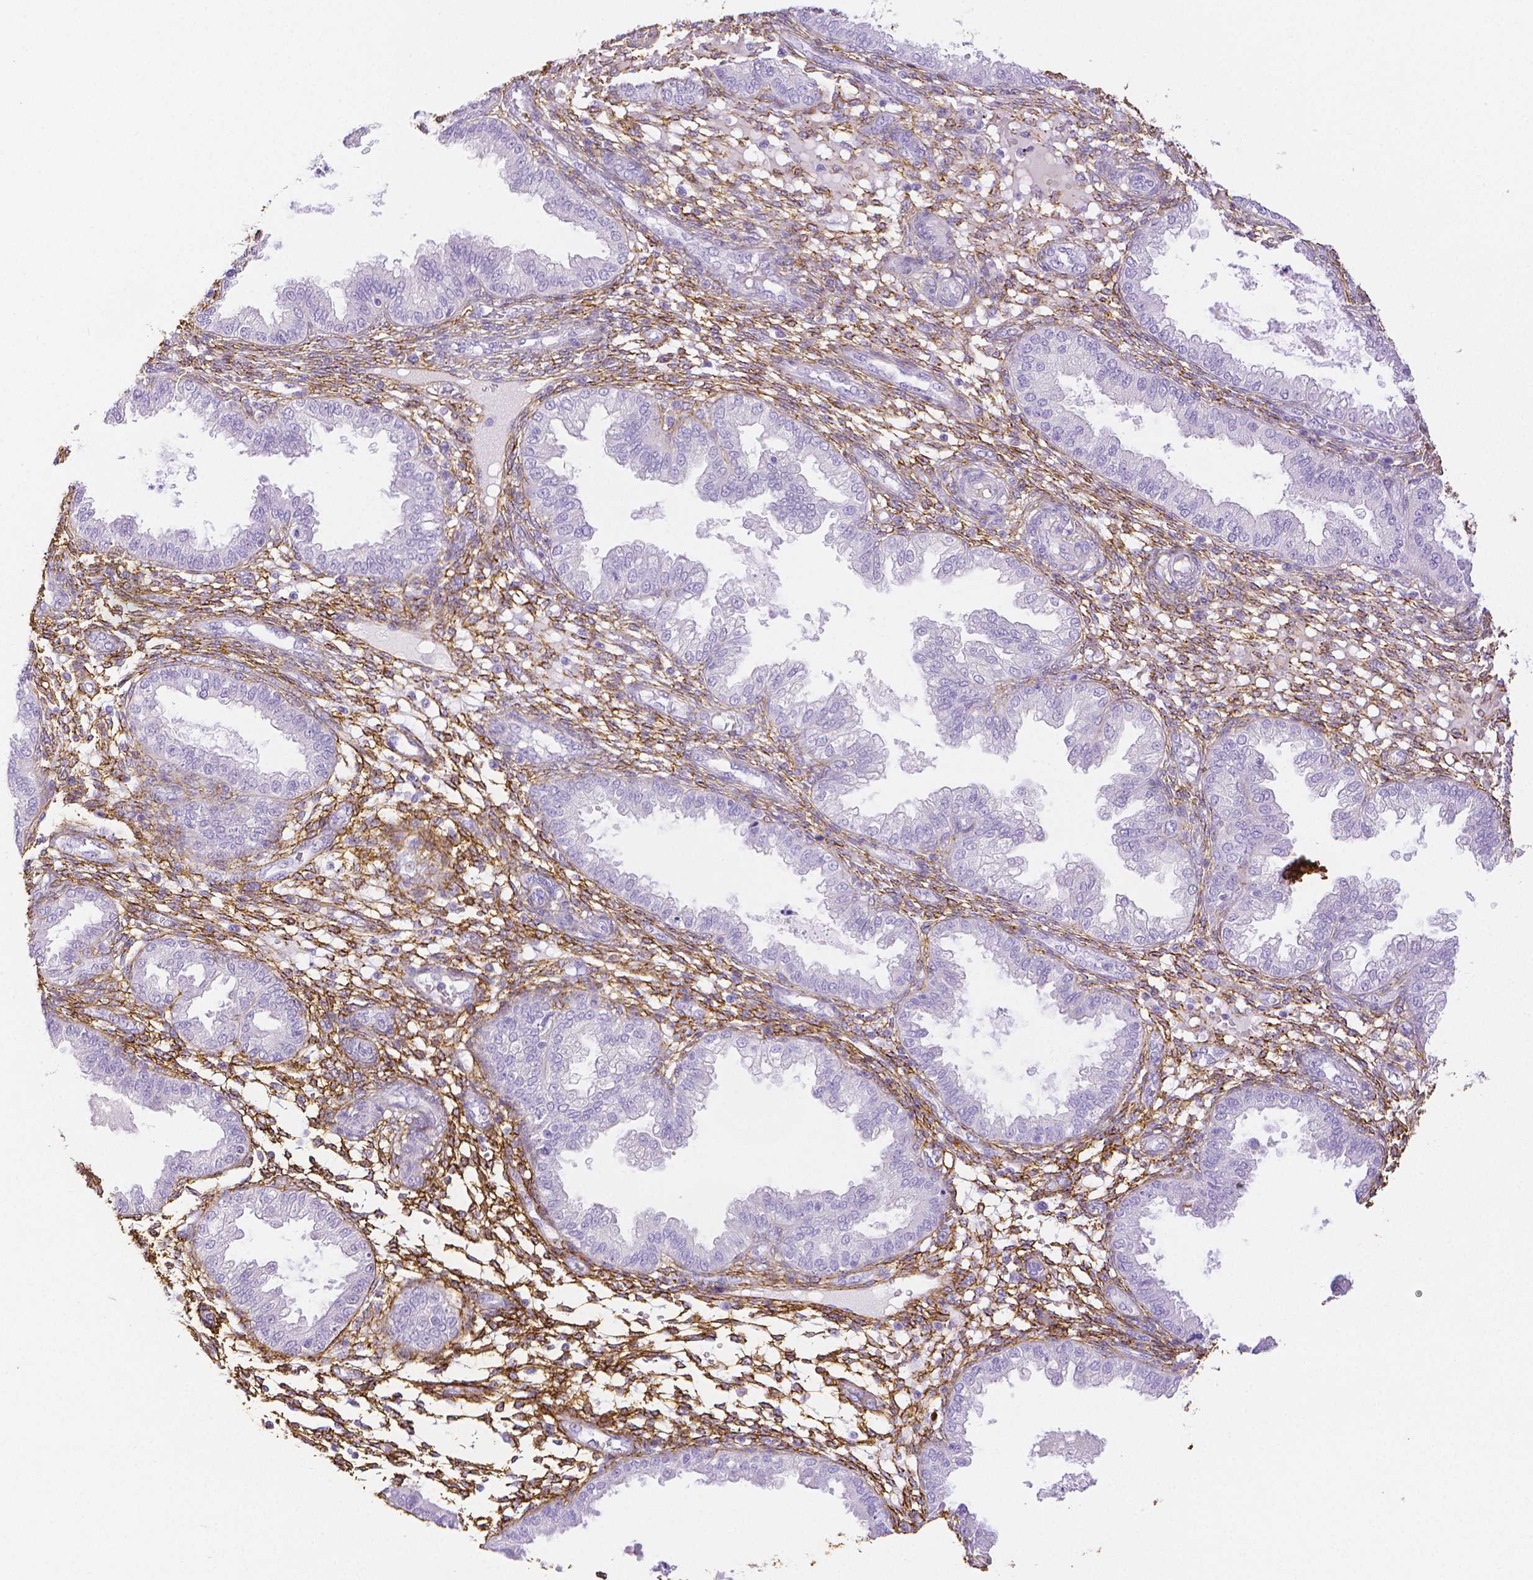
{"staining": {"intensity": "strong", "quantity": "25%-75%", "location": "cytoplasmic/membranous"}, "tissue": "endometrium", "cell_type": "Cells in endometrial stroma", "image_type": "normal", "snomed": [{"axis": "morphology", "description": "Normal tissue, NOS"}, {"axis": "topography", "description": "Endometrium"}], "caption": "The immunohistochemical stain shows strong cytoplasmic/membranous positivity in cells in endometrial stroma of unremarkable endometrium. Ihc stains the protein of interest in brown and the nuclei are stained blue.", "gene": "FBN1", "patient": {"sex": "female", "age": 33}}